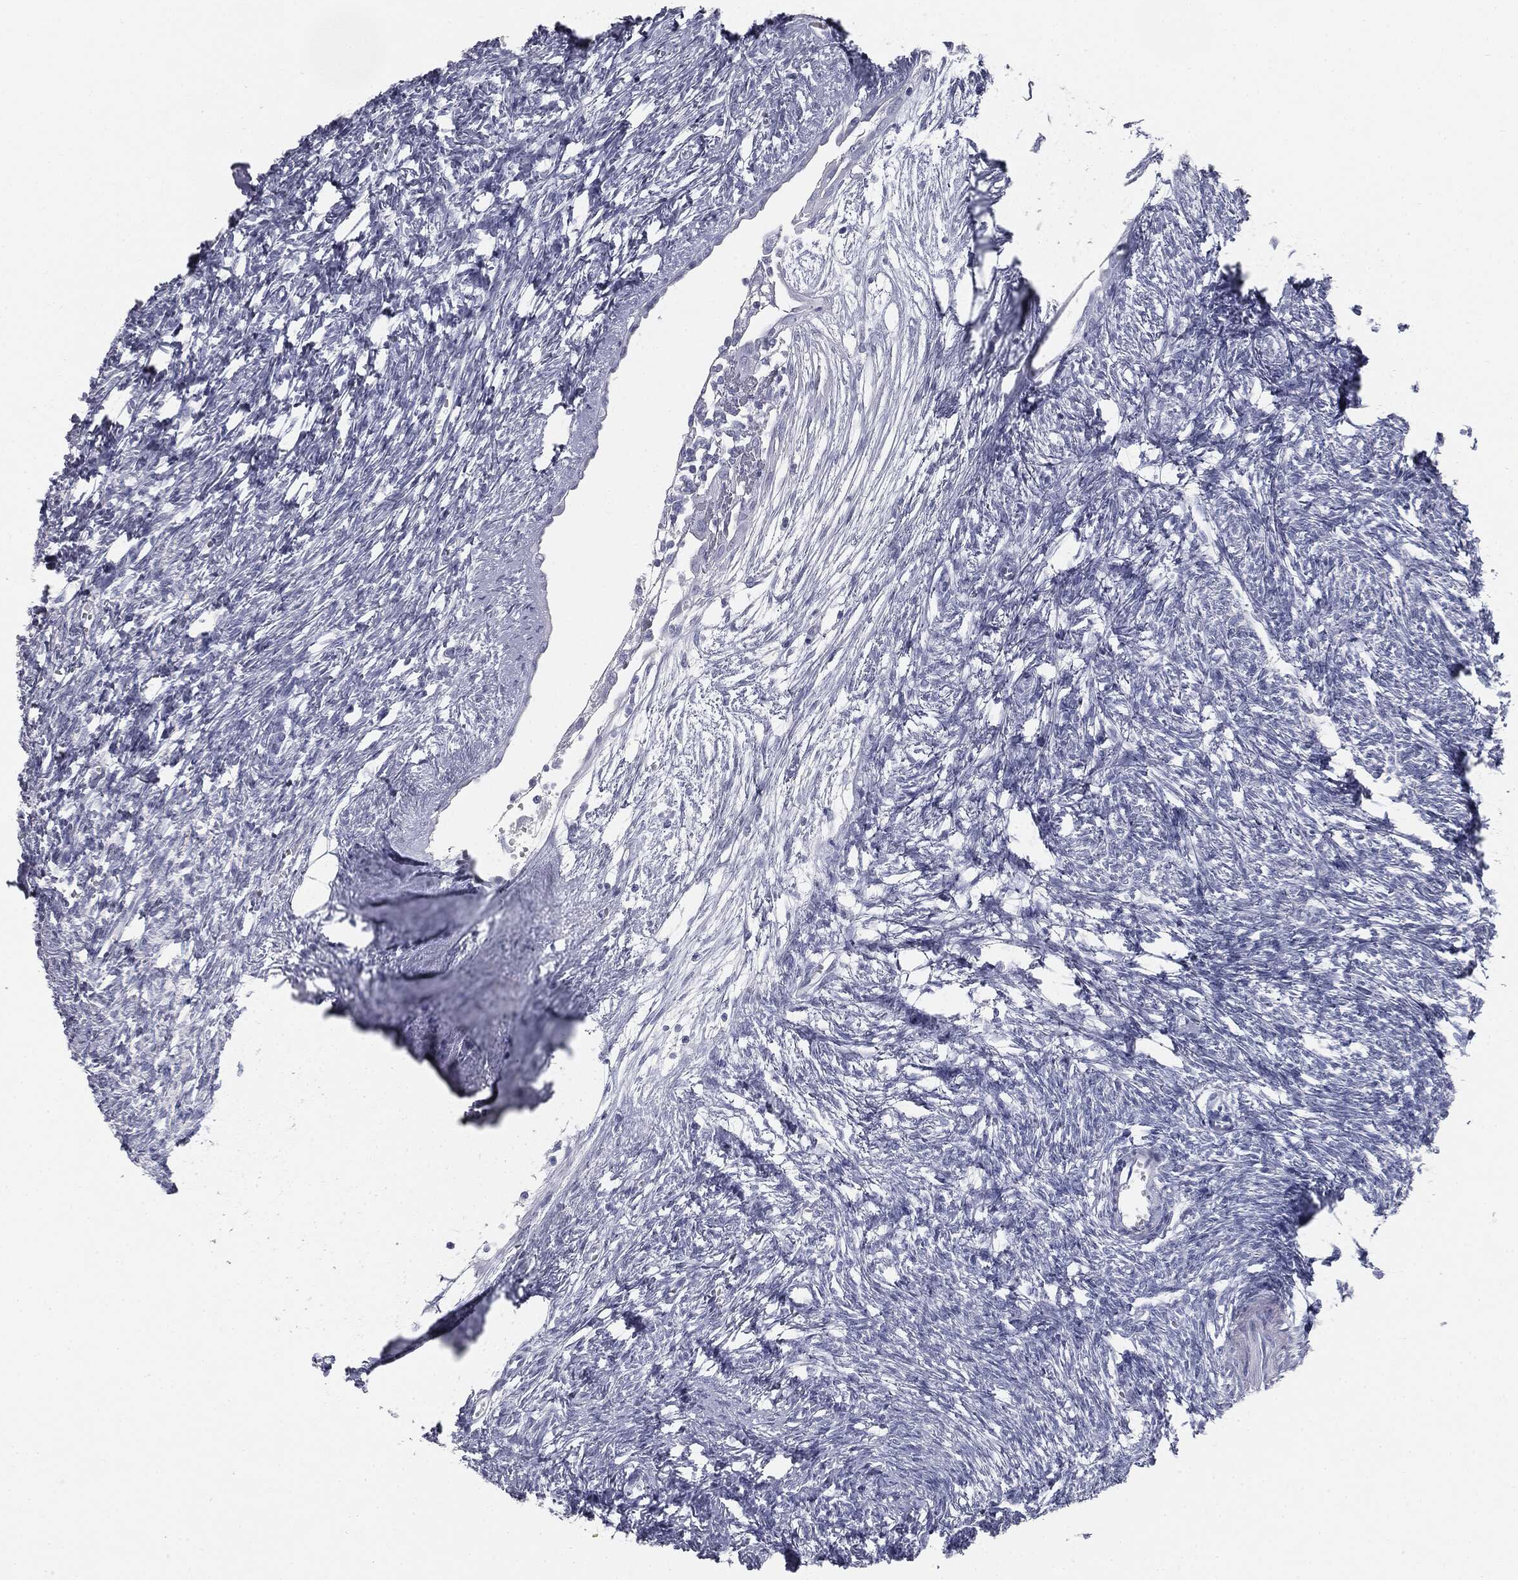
{"staining": {"intensity": "negative", "quantity": "none", "location": "none"}, "tissue": "ovary", "cell_type": "Follicle cells", "image_type": "normal", "snomed": [{"axis": "morphology", "description": "Normal tissue, NOS"}, {"axis": "topography", "description": "Fallopian tube"}, {"axis": "topography", "description": "Ovary"}], "caption": "Immunohistochemistry (IHC) image of benign ovary: ovary stained with DAB (3,3'-diaminobenzidine) reveals no significant protein positivity in follicle cells.", "gene": "TPO", "patient": {"sex": "female", "age": 33}}